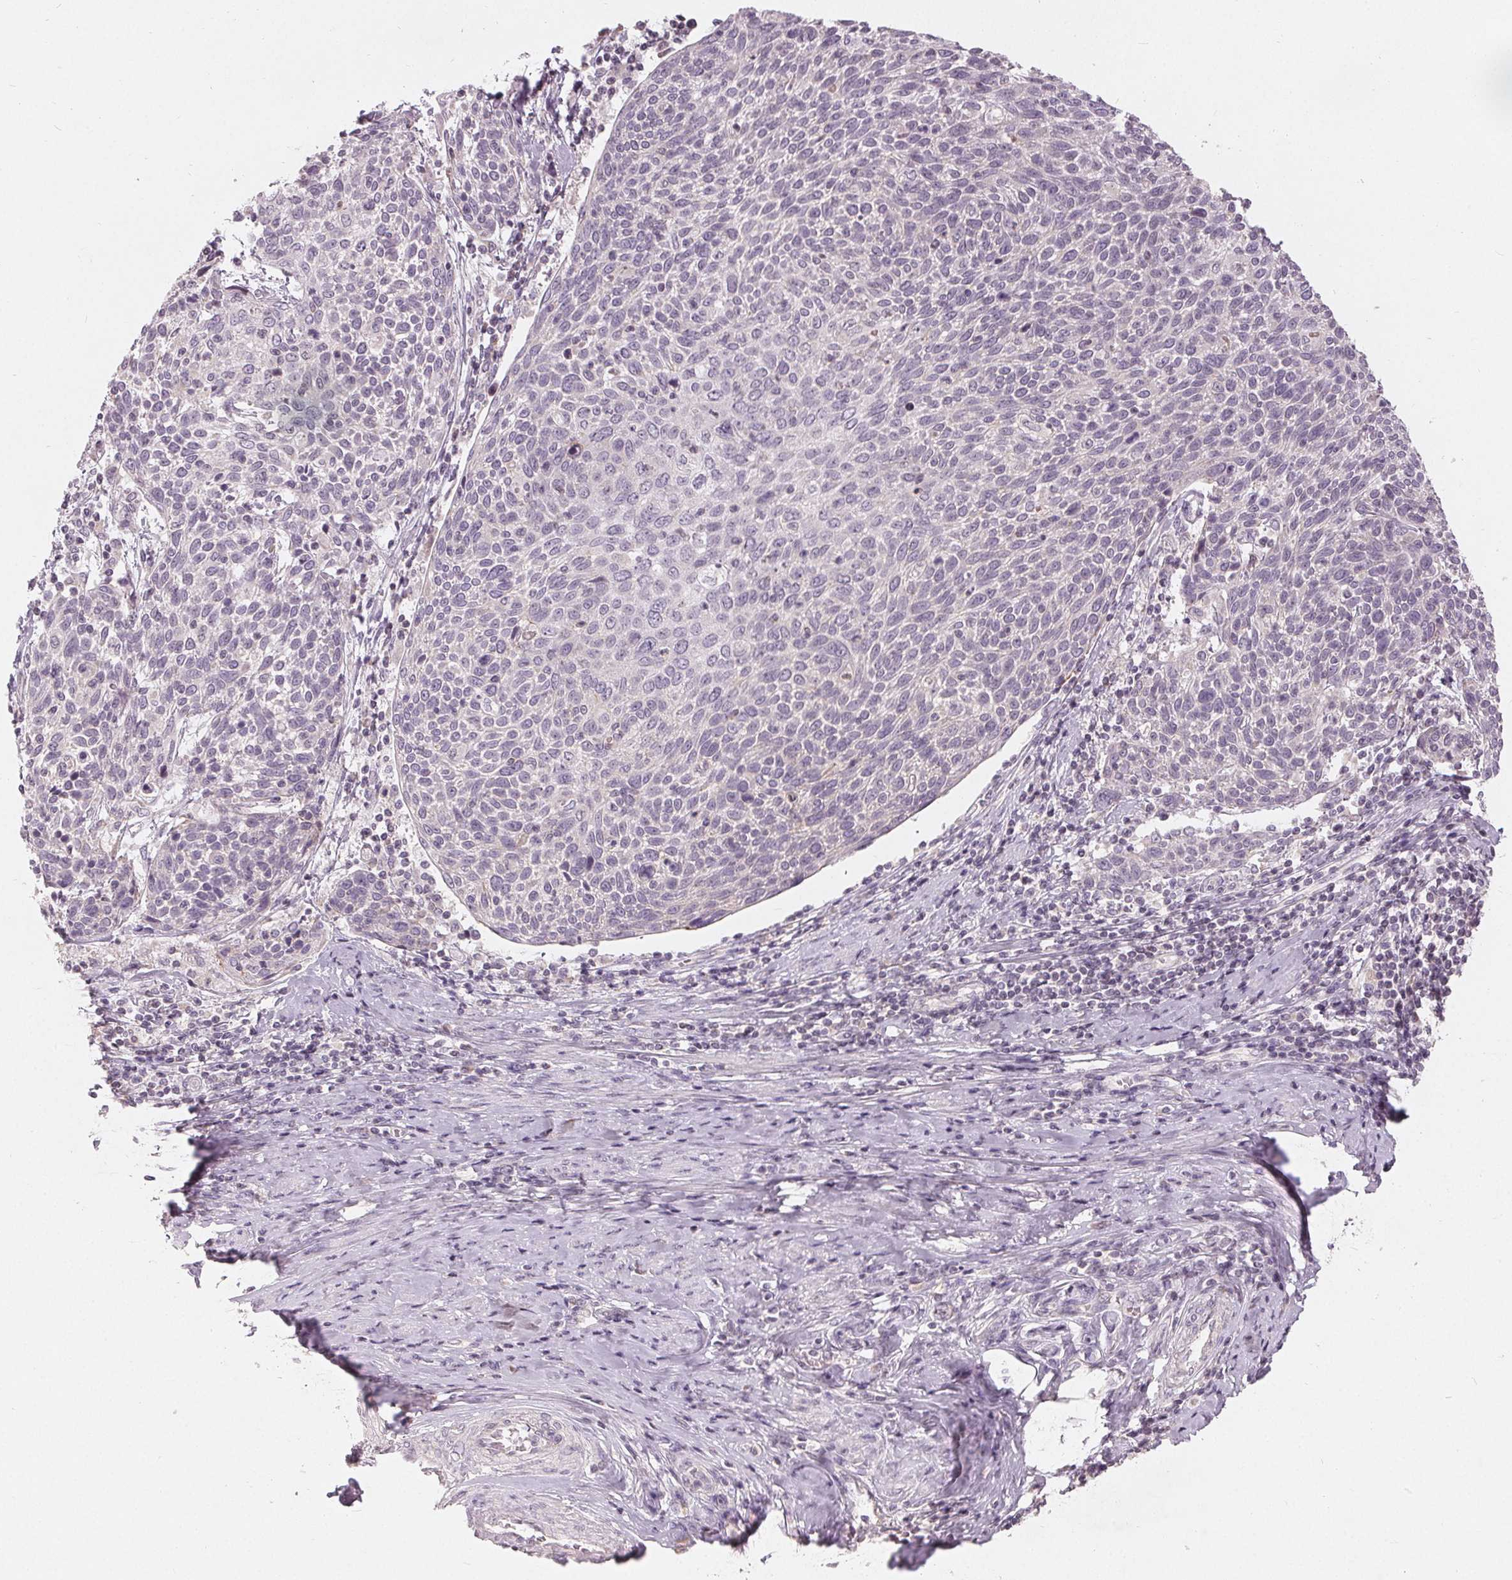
{"staining": {"intensity": "negative", "quantity": "none", "location": "none"}, "tissue": "cervical cancer", "cell_type": "Tumor cells", "image_type": "cancer", "snomed": [{"axis": "morphology", "description": "Squamous cell carcinoma, NOS"}, {"axis": "topography", "description": "Cervix"}], "caption": "The image demonstrates no significant positivity in tumor cells of cervical squamous cell carcinoma.", "gene": "TRIM60", "patient": {"sex": "female", "age": 61}}